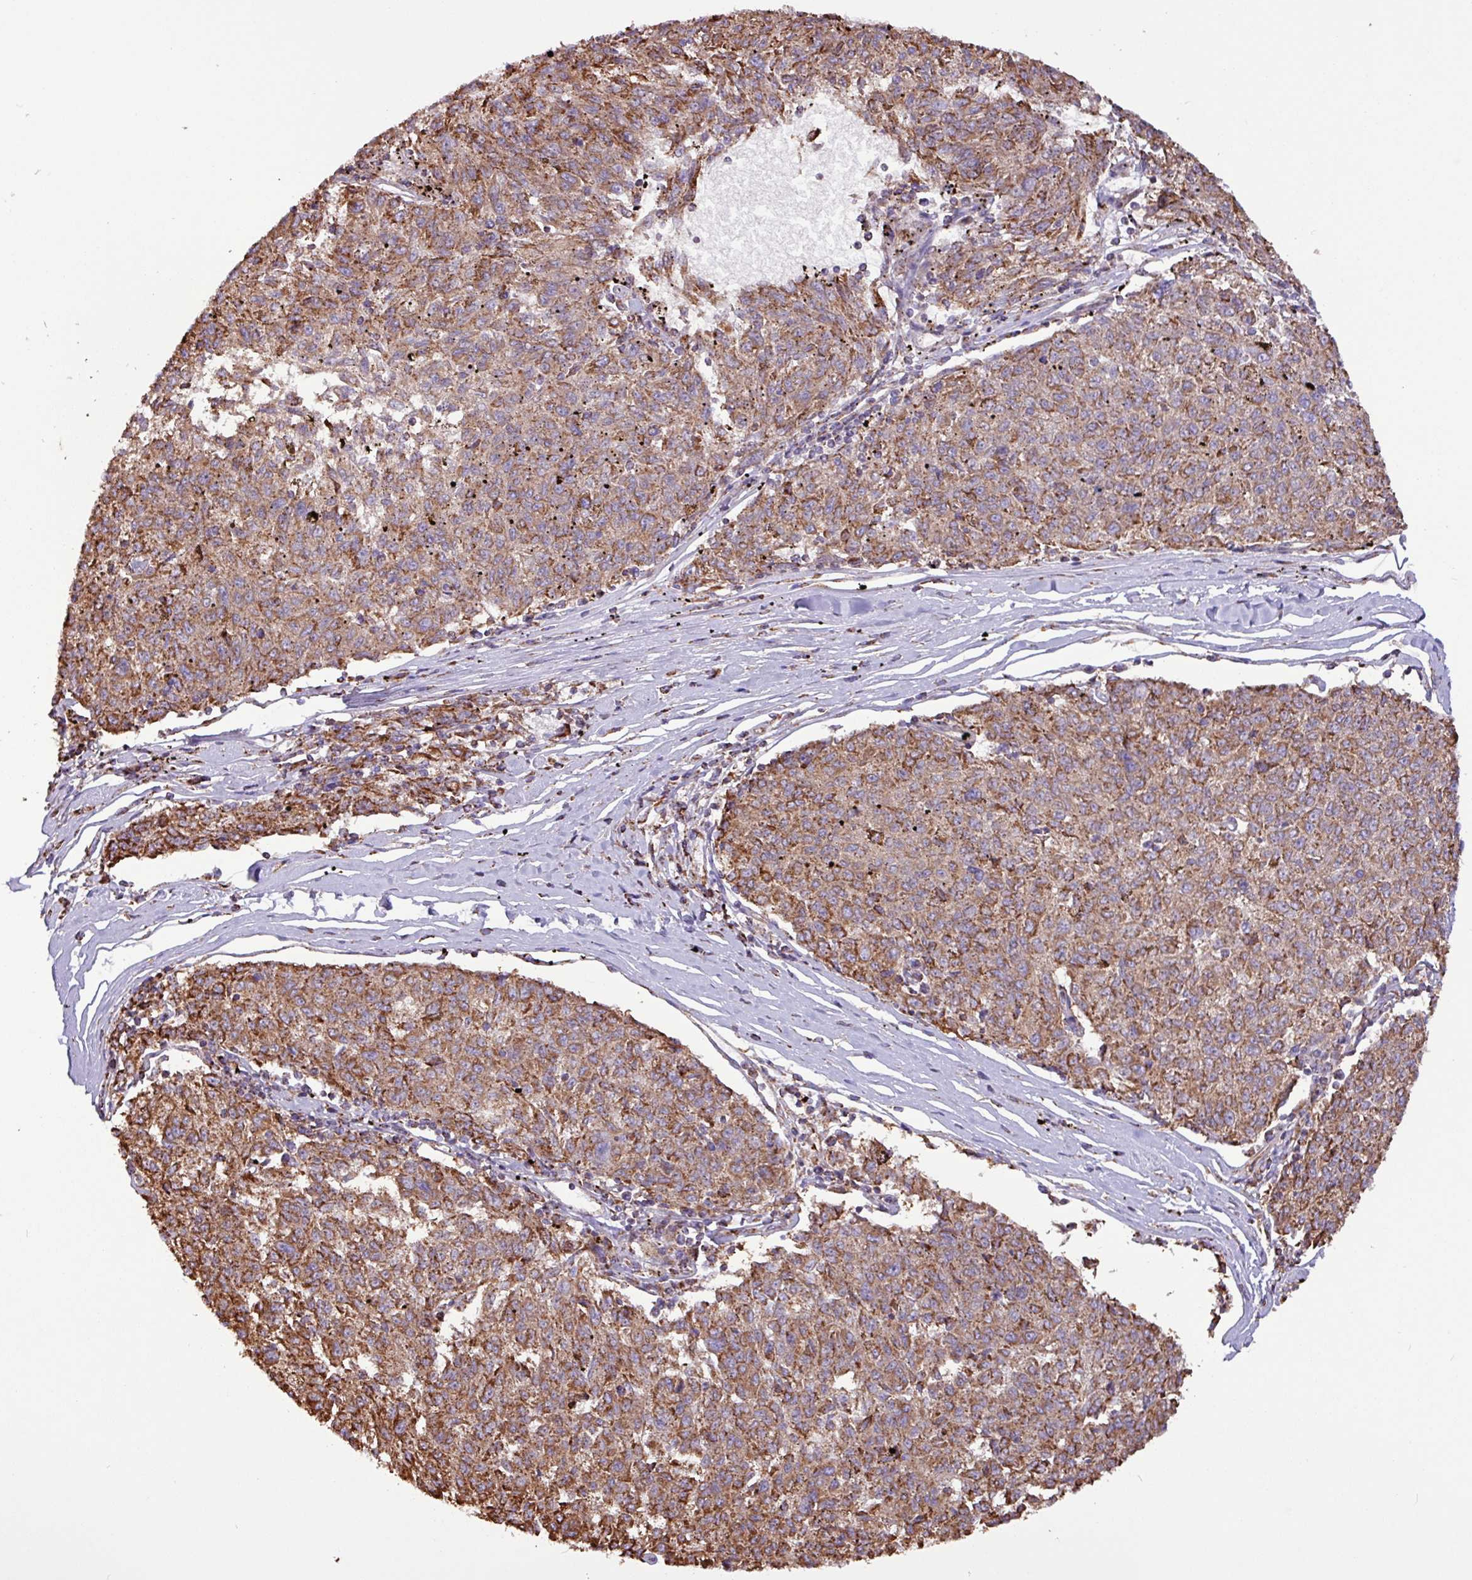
{"staining": {"intensity": "moderate", "quantity": ">75%", "location": "cytoplasmic/membranous"}, "tissue": "melanoma", "cell_type": "Tumor cells", "image_type": "cancer", "snomed": [{"axis": "morphology", "description": "Malignant melanoma, NOS"}, {"axis": "topography", "description": "Skin"}], "caption": "Protein expression analysis of human melanoma reveals moderate cytoplasmic/membranous positivity in about >75% of tumor cells.", "gene": "RTL3", "patient": {"sex": "female", "age": 72}}